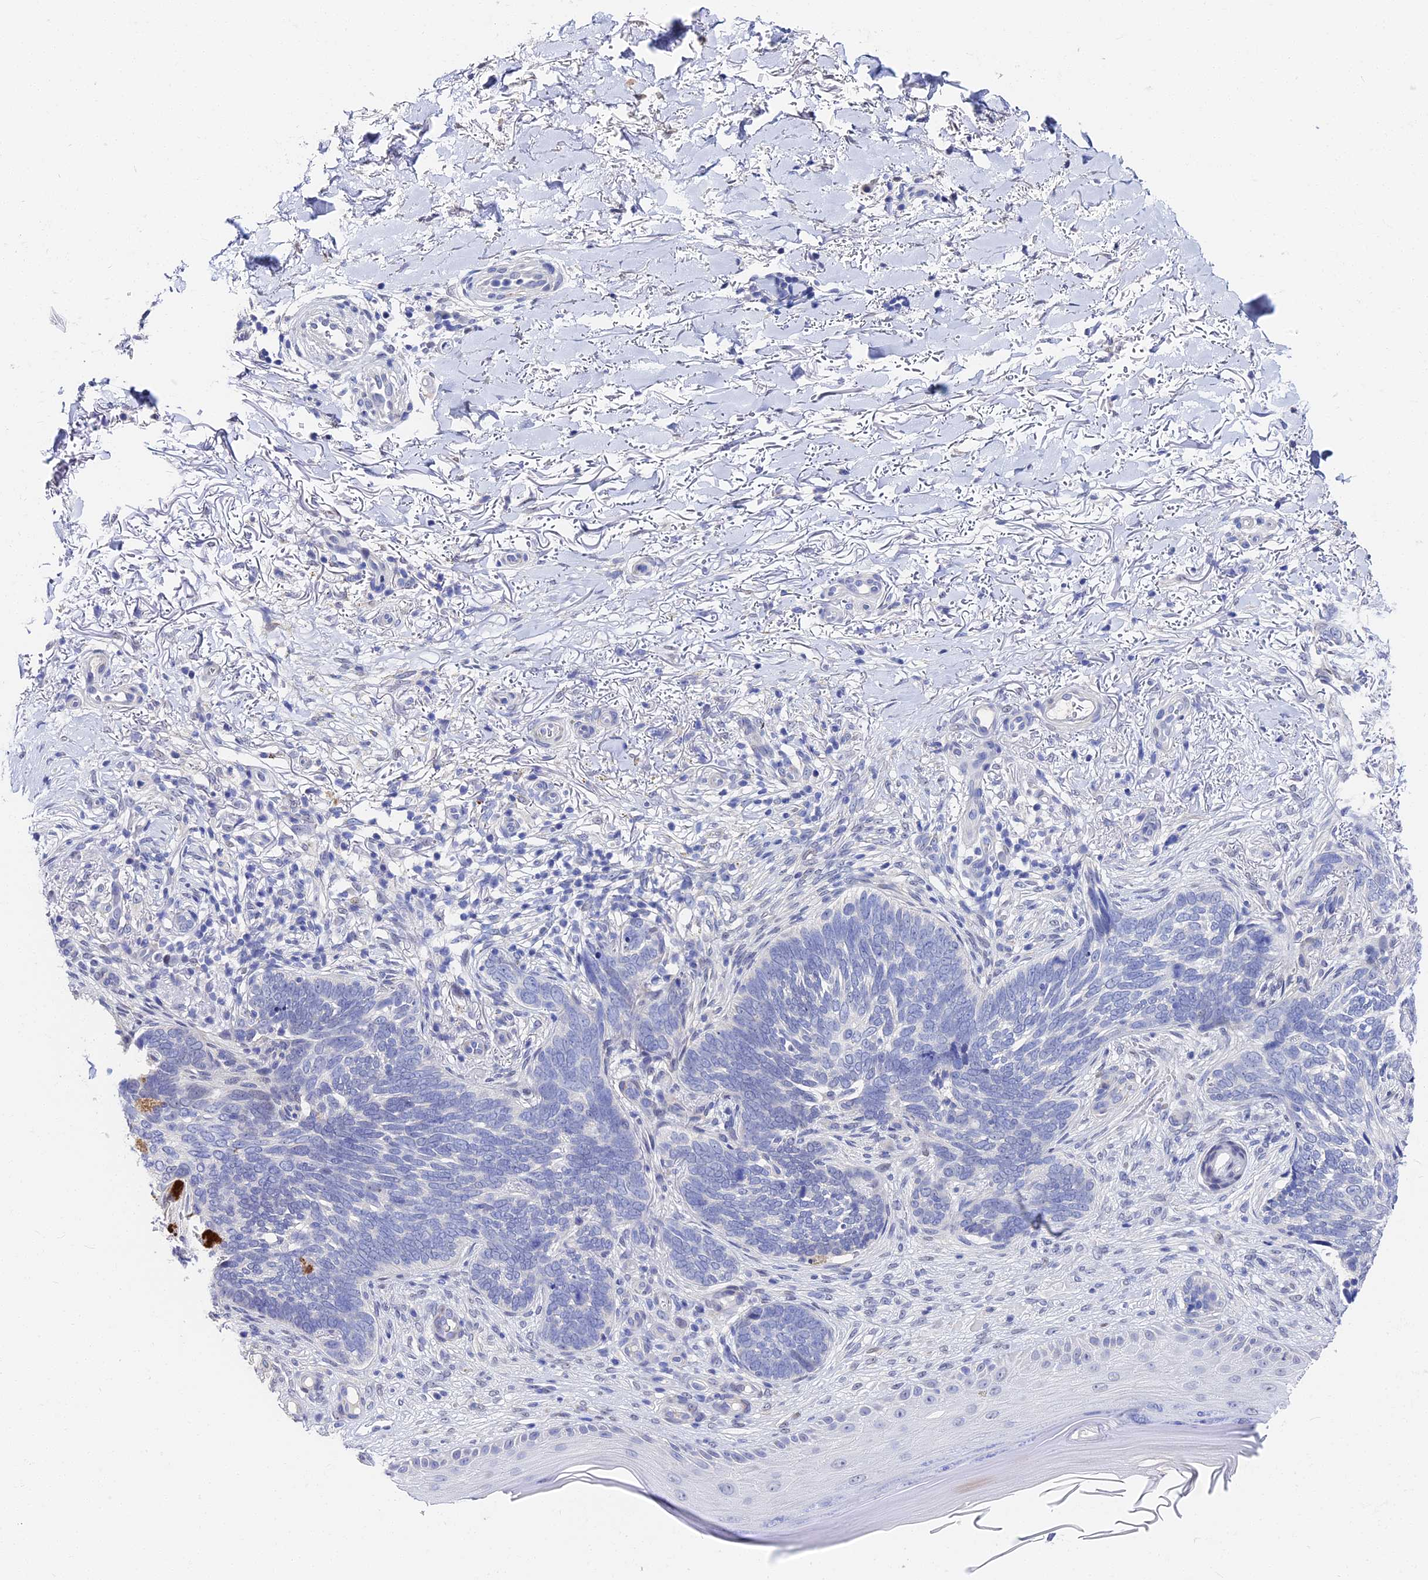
{"staining": {"intensity": "negative", "quantity": "none", "location": "none"}, "tissue": "skin cancer", "cell_type": "Tumor cells", "image_type": "cancer", "snomed": [{"axis": "morphology", "description": "Normal tissue, NOS"}, {"axis": "morphology", "description": "Basal cell carcinoma"}, {"axis": "topography", "description": "Skin"}], "caption": "This is an IHC photomicrograph of basal cell carcinoma (skin). There is no positivity in tumor cells.", "gene": "VPS33B", "patient": {"sex": "female", "age": 67}}